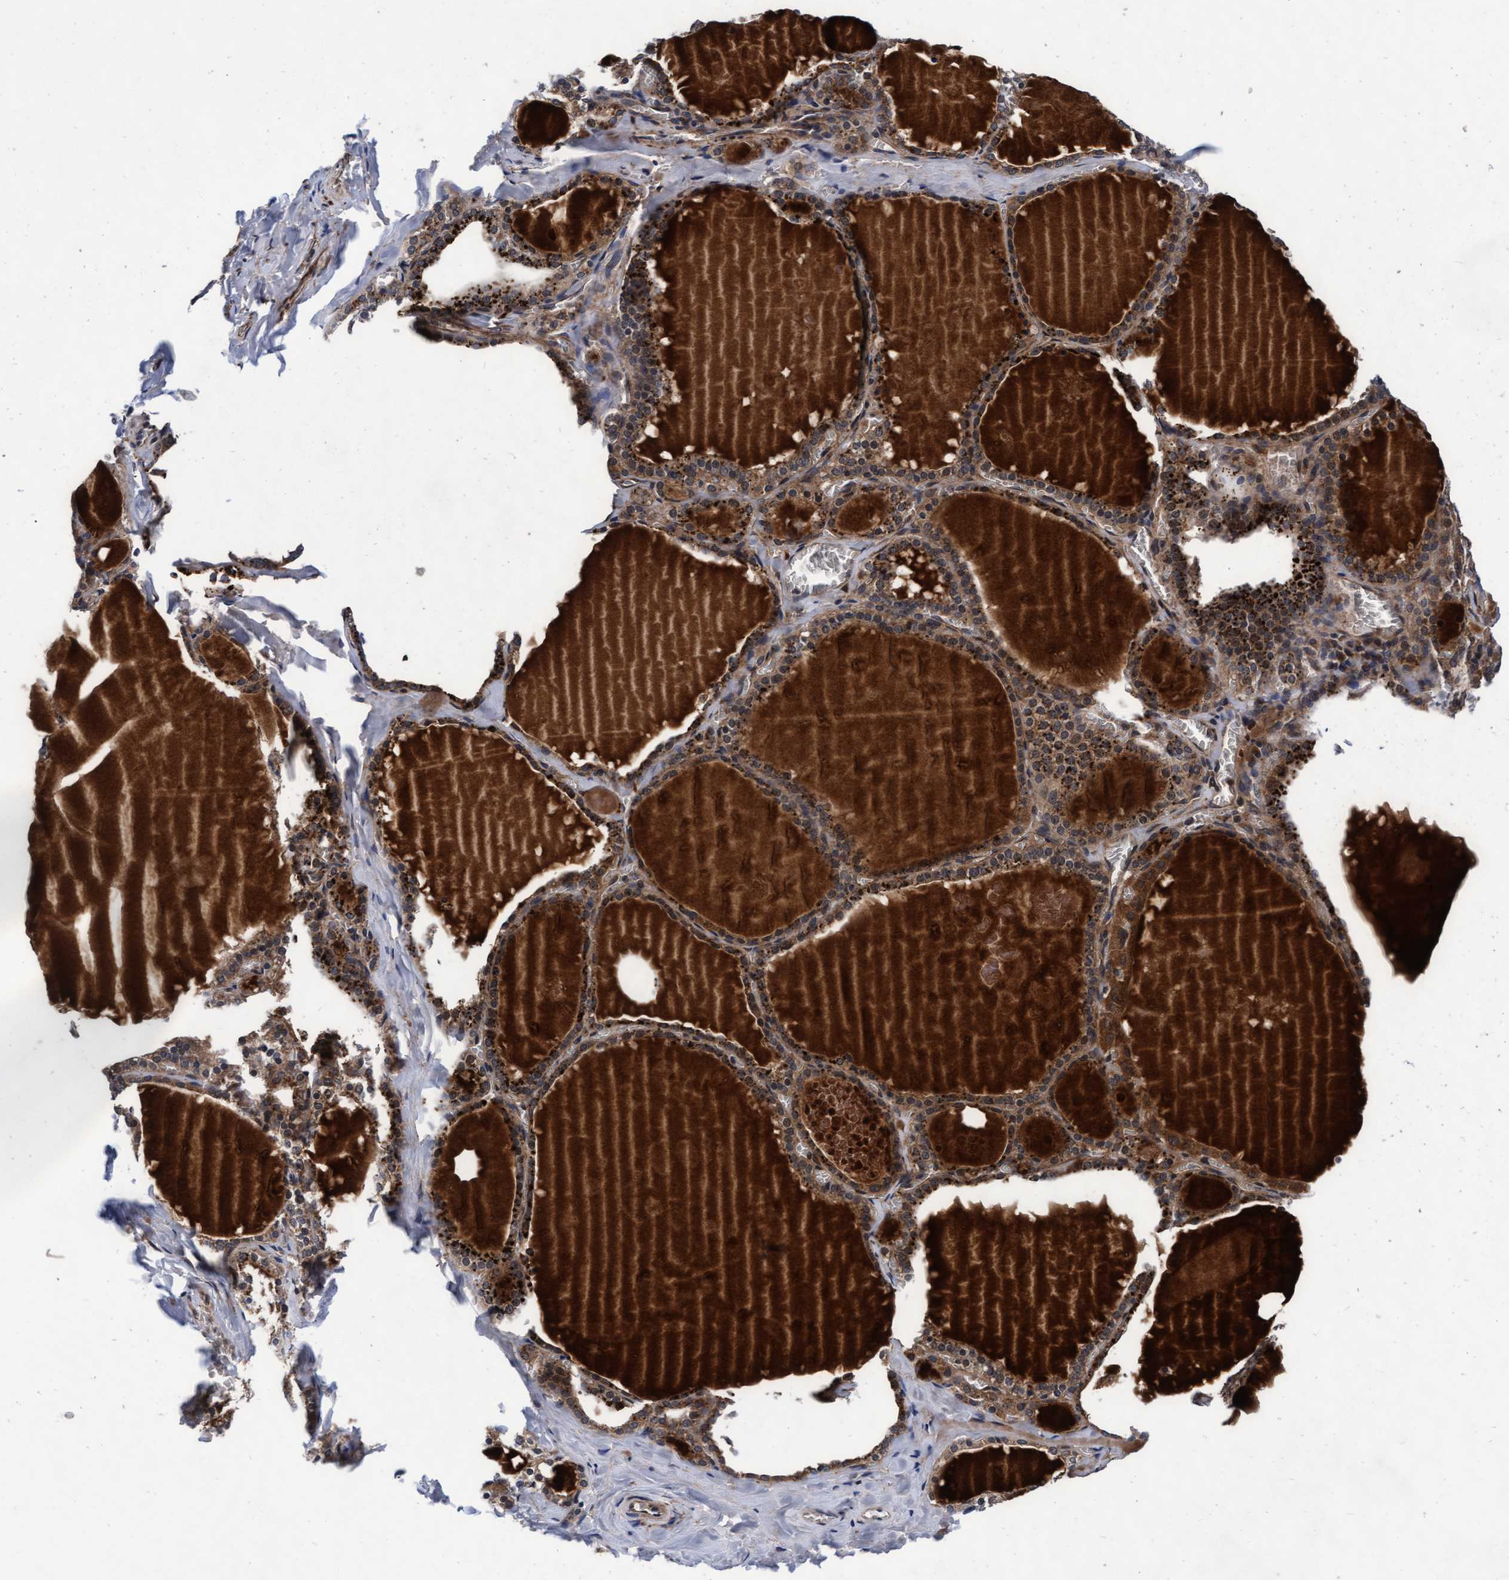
{"staining": {"intensity": "moderate", "quantity": ">75%", "location": "cytoplasmic/membranous"}, "tissue": "thyroid gland", "cell_type": "Glandular cells", "image_type": "normal", "snomed": [{"axis": "morphology", "description": "Normal tissue, NOS"}, {"axis": "topography", "description": "Thyroid gland"}], "caption": "Immunohistochemical staining of normal human thyroid gland exhibits medium levels of moderate cytoplasmic/membranous positivity in about >75% of glandular cells.", "gene": "EFCAB13", "patient": {"sex": "male", "age": 56}}